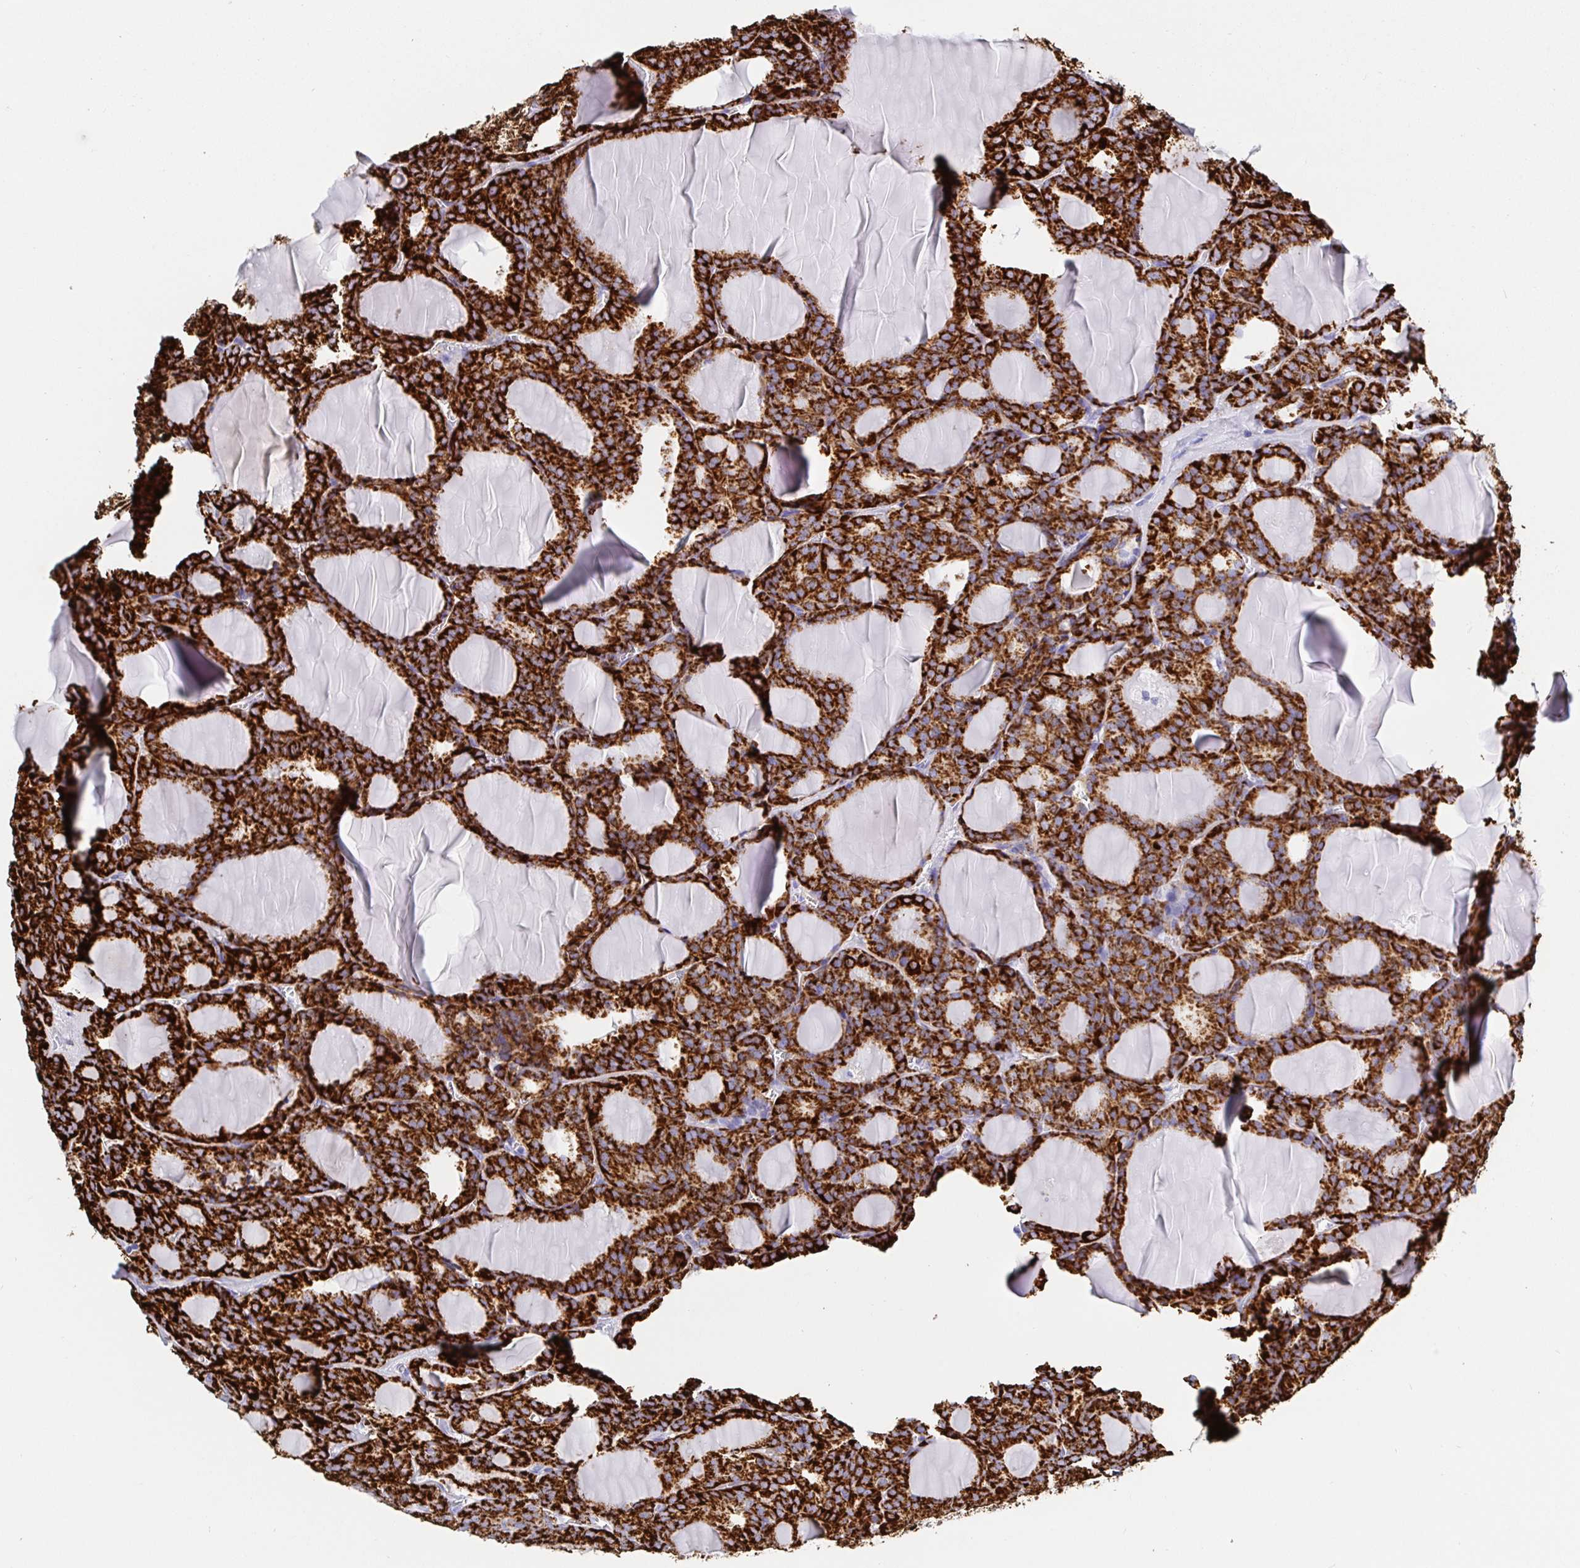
{"staining": {"intensity": "strong", "quantity": ">75%", "location": "cytoplasmic/membranous"}, "tissue": "thyroid cancer", "cell_type": "Tumor cells", "image_type": "cancer", "snomed": [{"axis": "morphology", "description": "Follicular adenoma carcinoma, NOS"}, {"axis": "topography", "description": "Thyroid gland"}], "caption": "A brown stain labels strong cytoplasmic/membranous positivity of a protein in human thyroid cancer tumor cells.", "gene": "MAOA", "patient": {"sex": "male", "age": 74}}